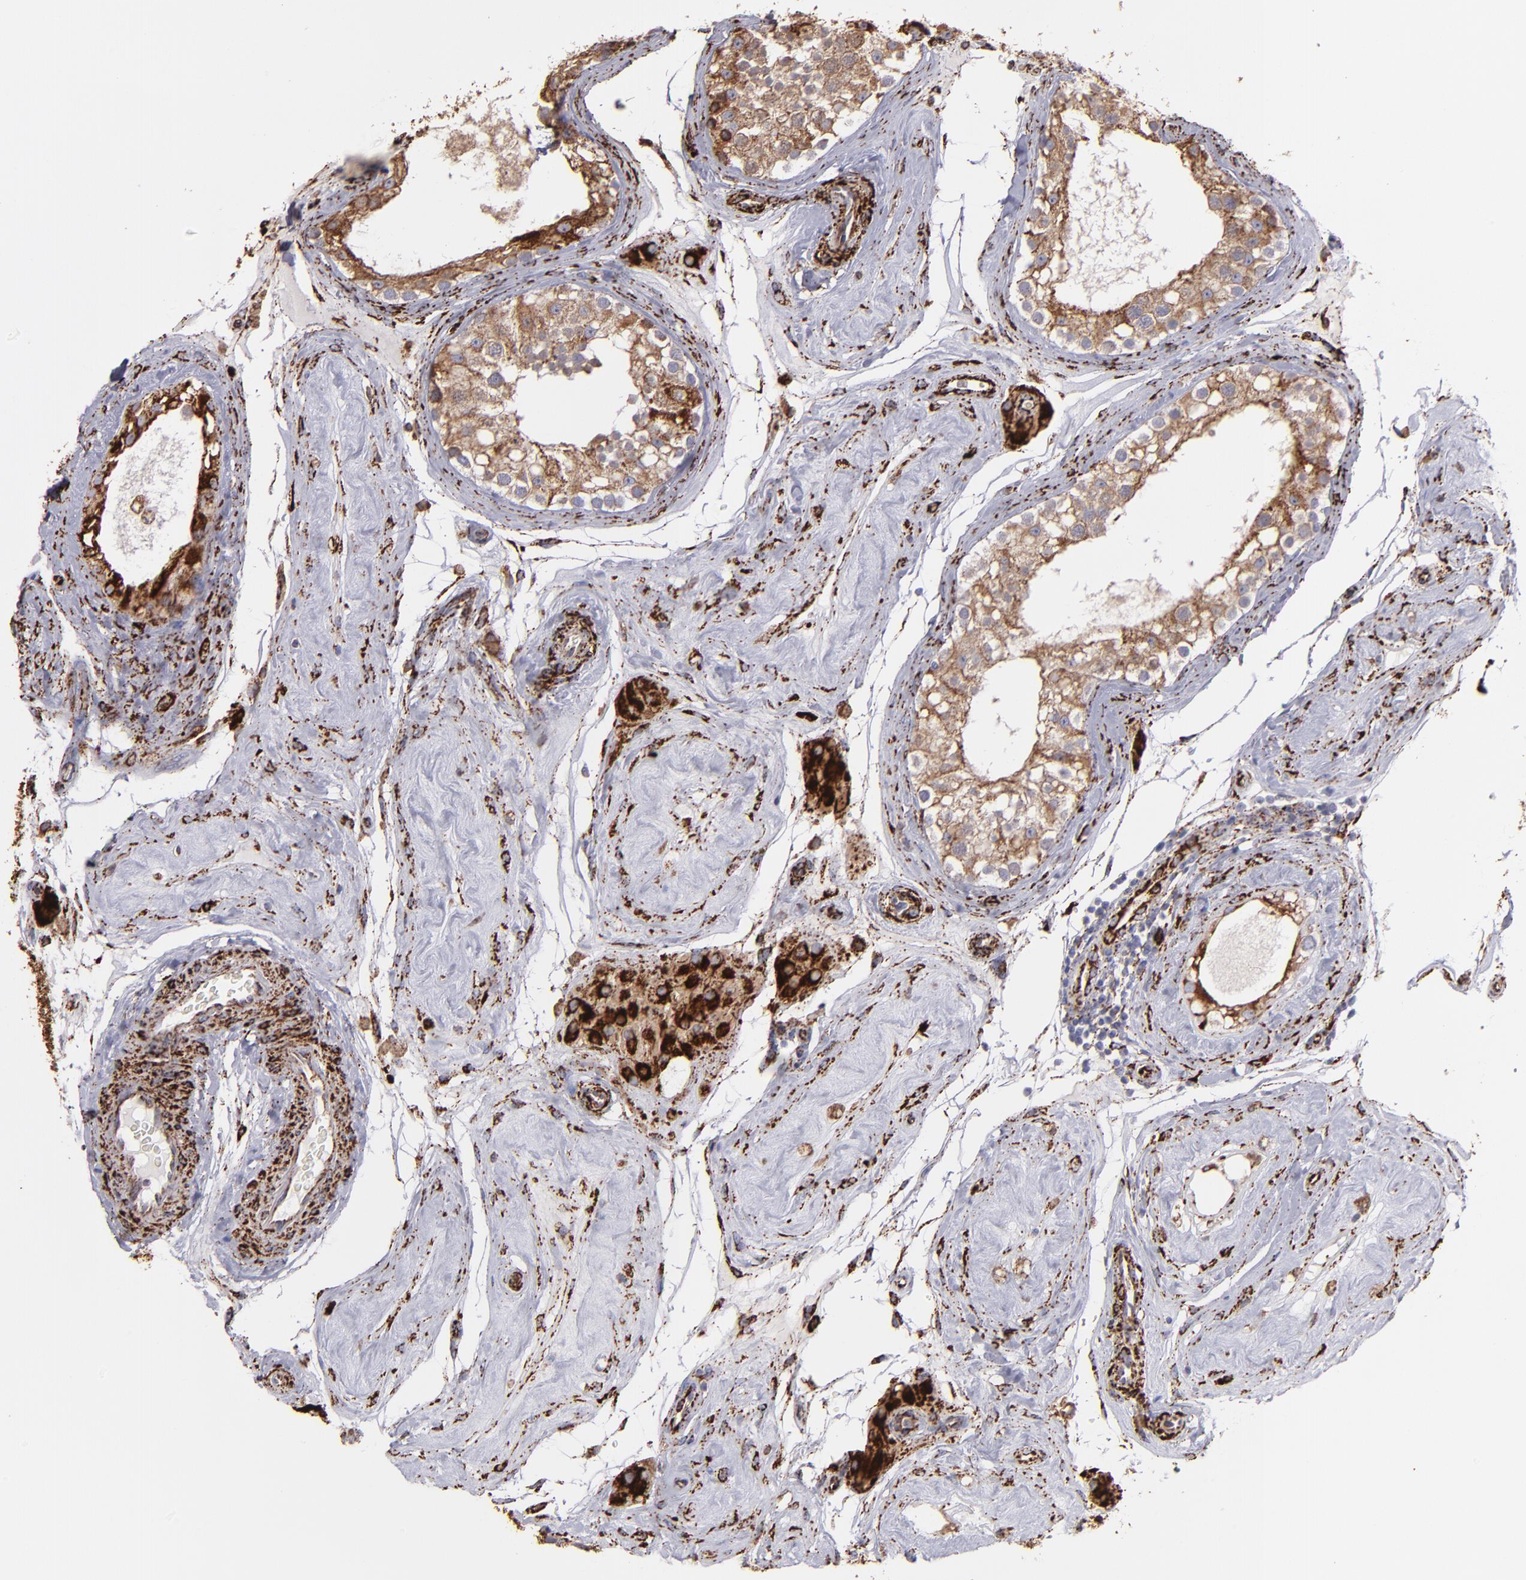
{"staining": {"intensity": "weak", "quantity": ">75%", "location": "cytoplasmic/membranous"}, "tissue": "testis", "cell_type": "Cells in seminiferous ducts", "image_type": "normal", "snomed": [{"axis": "morphology", "description": "Normal tissue, NOS"}, {"axis": "topography", "description": "Testis"}], "caption": "Immunohistochemical staining of normal testis shows >75% levels of weak cytoplasmic/membranous protein staining in approximately >75% of cells in seminiferous ducts.", "gene": "MAOB", "patient": {"sex": "male", "age": 68}}